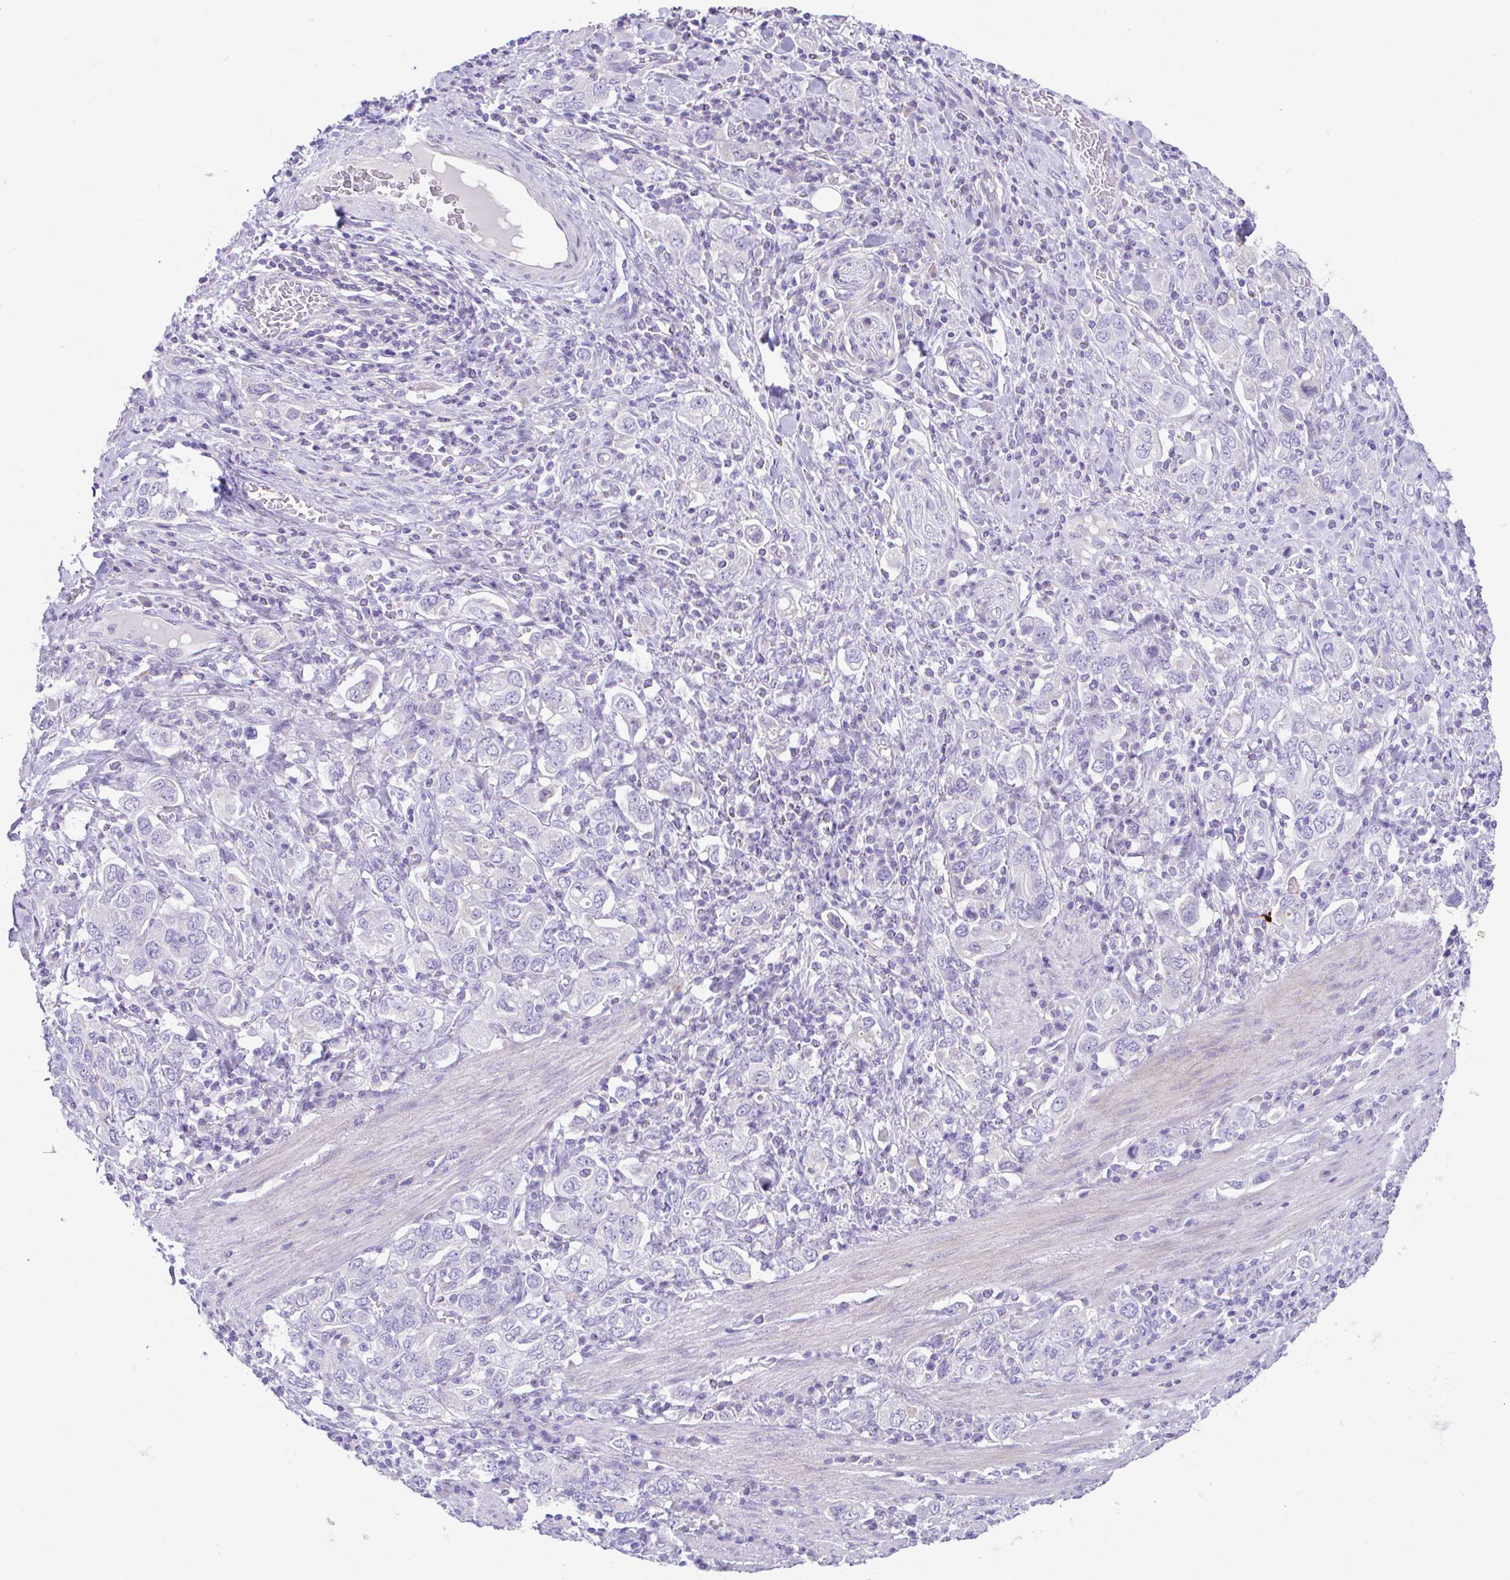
{"staining": {"intensity": "negative", "quantity": "none", "location": "none"}, "tissue": "stomach cancer", "cell_type": "Tumor cells", "image_type": "cancer", "snomed": [{"axis": "morphology", "description": "Adenocarcinoma, NOS"}, {"axis": "topography", "description": "Stomach, upper"}, {"axis": "topography", "description": "Stomach"}], "caption": "The photomicrograph shows no significant staining in tumor cells of adenocarcinoma (stomach).", "gene": "SLC16A6", "patient": {"sex": "male", "age": 62}}